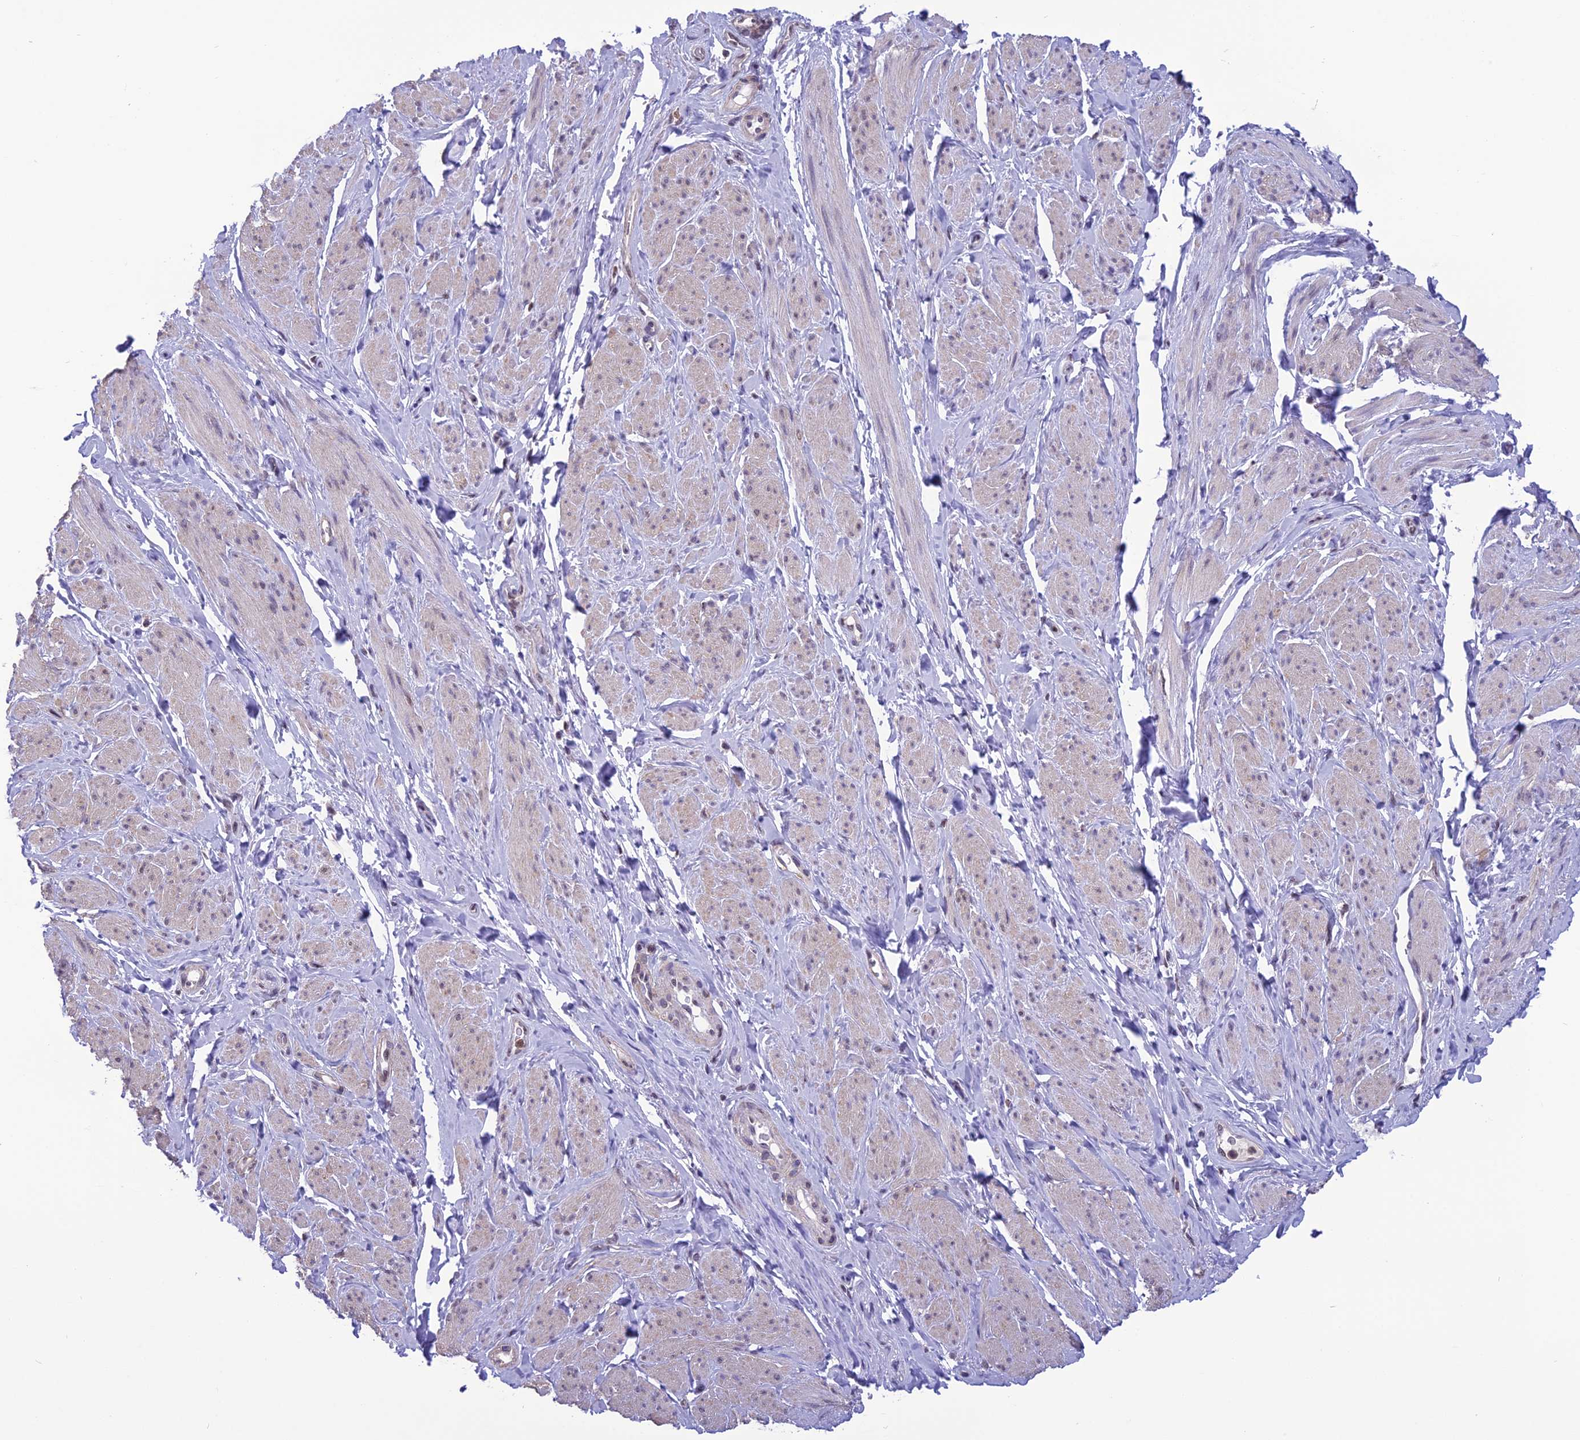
{"staining": {"intensity": "negative", "quantity": "none", "location": "none"}, "tissue": "smooth muscle", "cell_type": "Smooth muscle cells", "image_type": "normal", "snomed": [{"axis": "morphology", "description": "Normal tissue, NOS"}, {"axis": "topography", "description": "Smooth muscle"}, {"axis": "topography", "description": "Peripheral nerve tissue"}], "caption": "IHC of benign smooth muscle displays no expression in smooth muscle cells. (DAB immunohistochemistry (IHC) visualized using brightfield microscopy, high magnification).", "gene": "MIS12", "patient": {"sex": "male", "age": 69}}